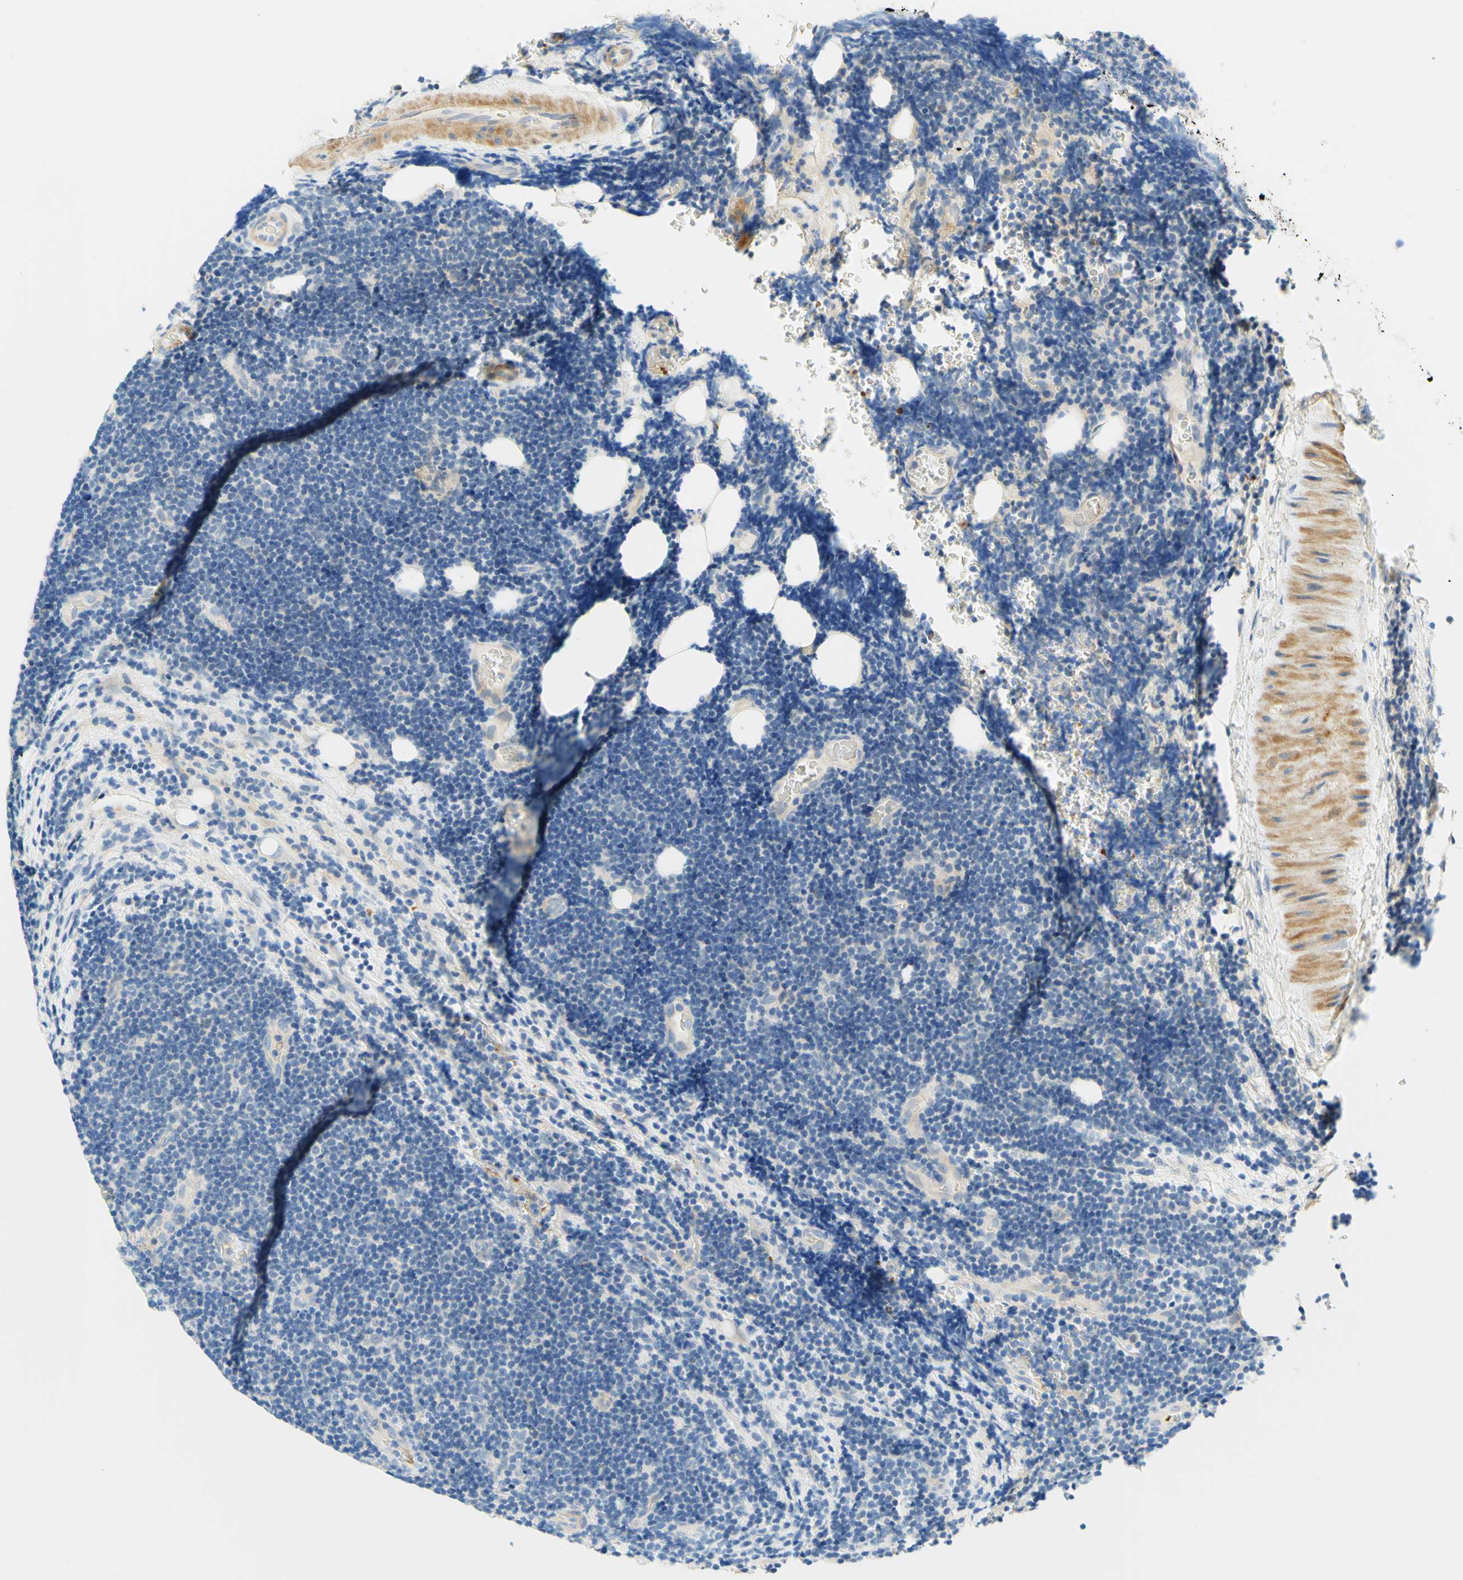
{"staining": {"intensity": "negative", "quantity": "none", "location": "none"}, "tissue": "lymphoma", "cell_type": "Tumor cells", "image_type": "cancer", "snomed": [{"axis": "morphology", "description": "Malignant lymphoma, non-Hodgkin's type, Low grade"}, {"axis": "topography", "description": "Lymph node"}], "caption": "Tumor cells are negative for protein expression in human low-grade malignant lymphoma, non-Hodgkin's type.", "gene": "ENTREP2", "patient": {"sex": "male", "age": 83}}